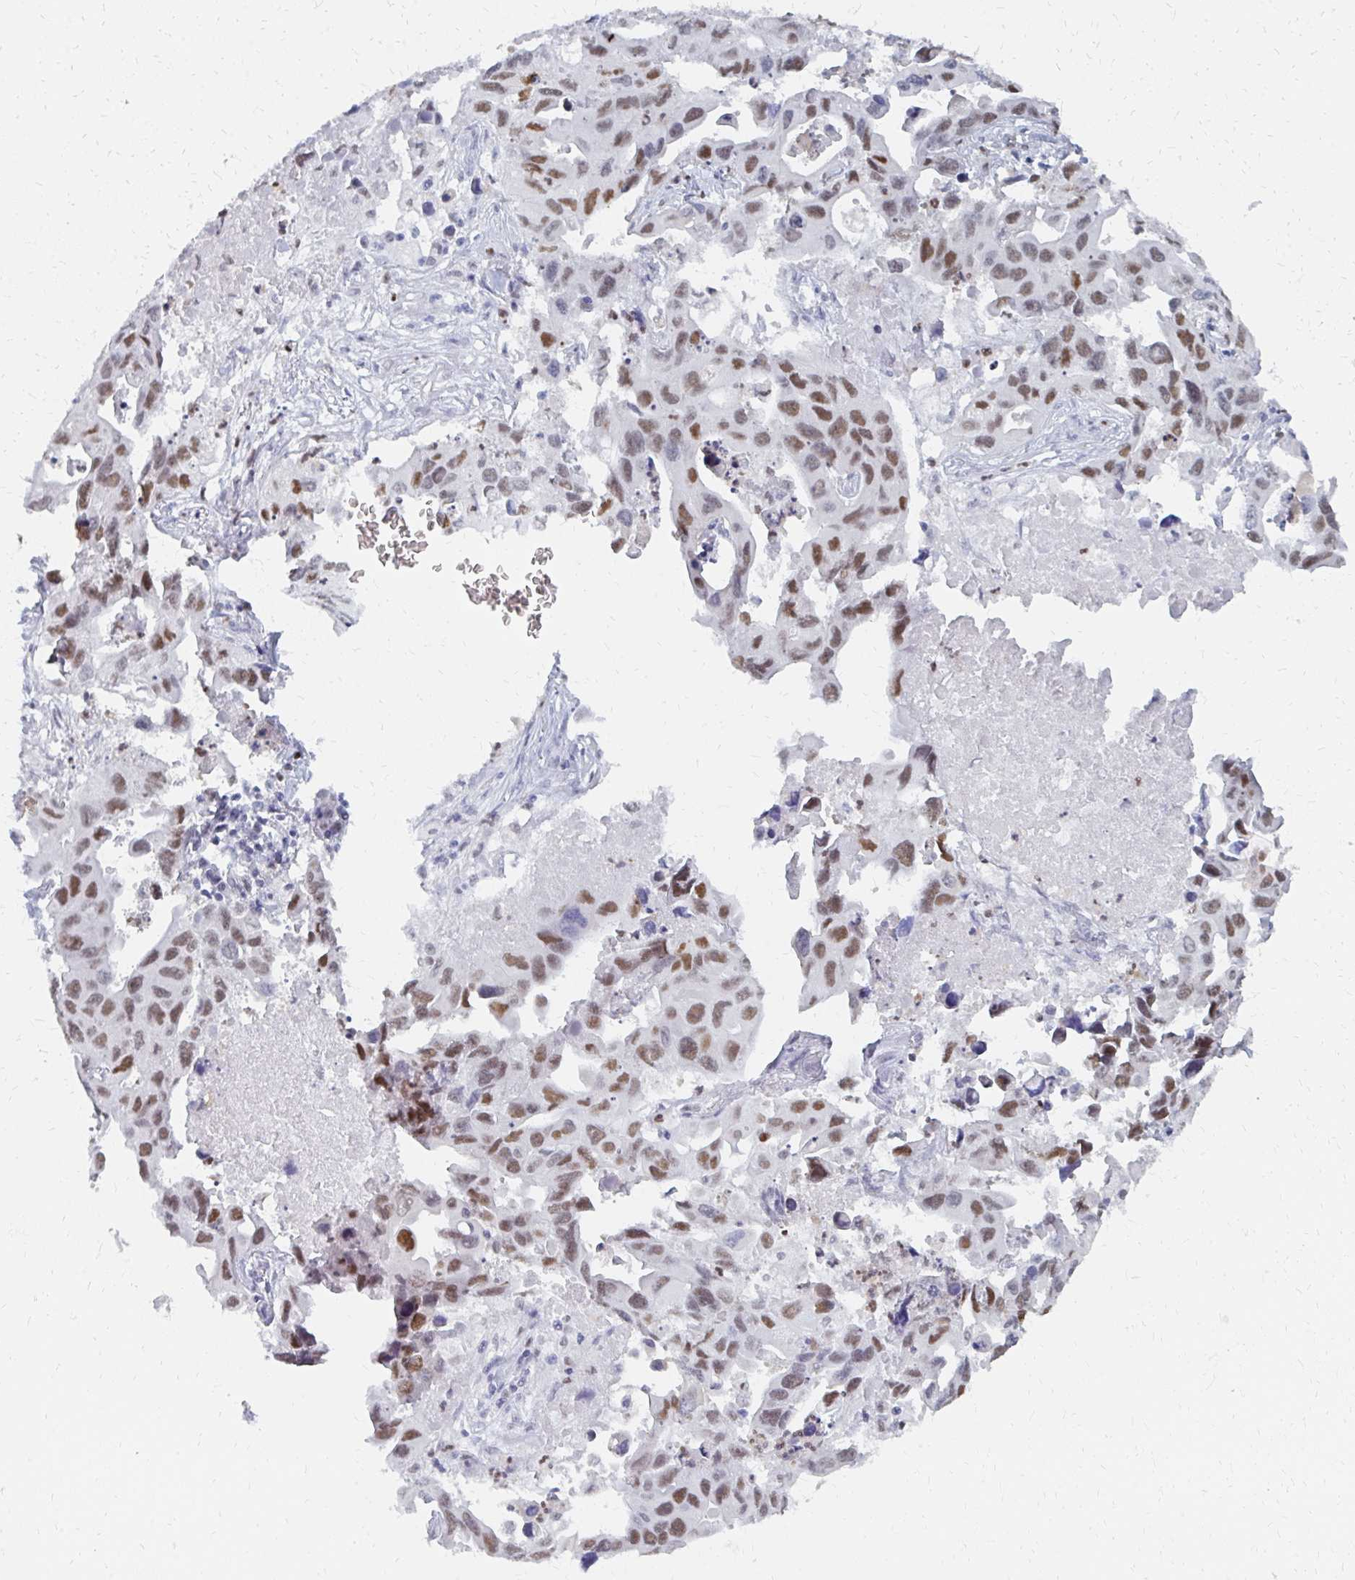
{"staining": {"intensity": "moderate", "quantity": "25%-75%", "location": "nuclear"}, "tissue": "lung cancer", "cell_type": "Tumor cells", "image_type": "cancer", "snomed": [{"axis": "morphology", "description": "Adenocarcinoma, NOS"}, {"axis": "topography", "description": "Lung"}], "caption": "Immunohistochemistry image of neoplastic tissue: lung cancer stained using immunohistochemistry displays medium levels of moderate protein expression localized specifically in the nuclear of tumor cells, appearing as a nuclear brown color.", "gene": "PLK3", "patient": {"sex": "male", "age": 64}}